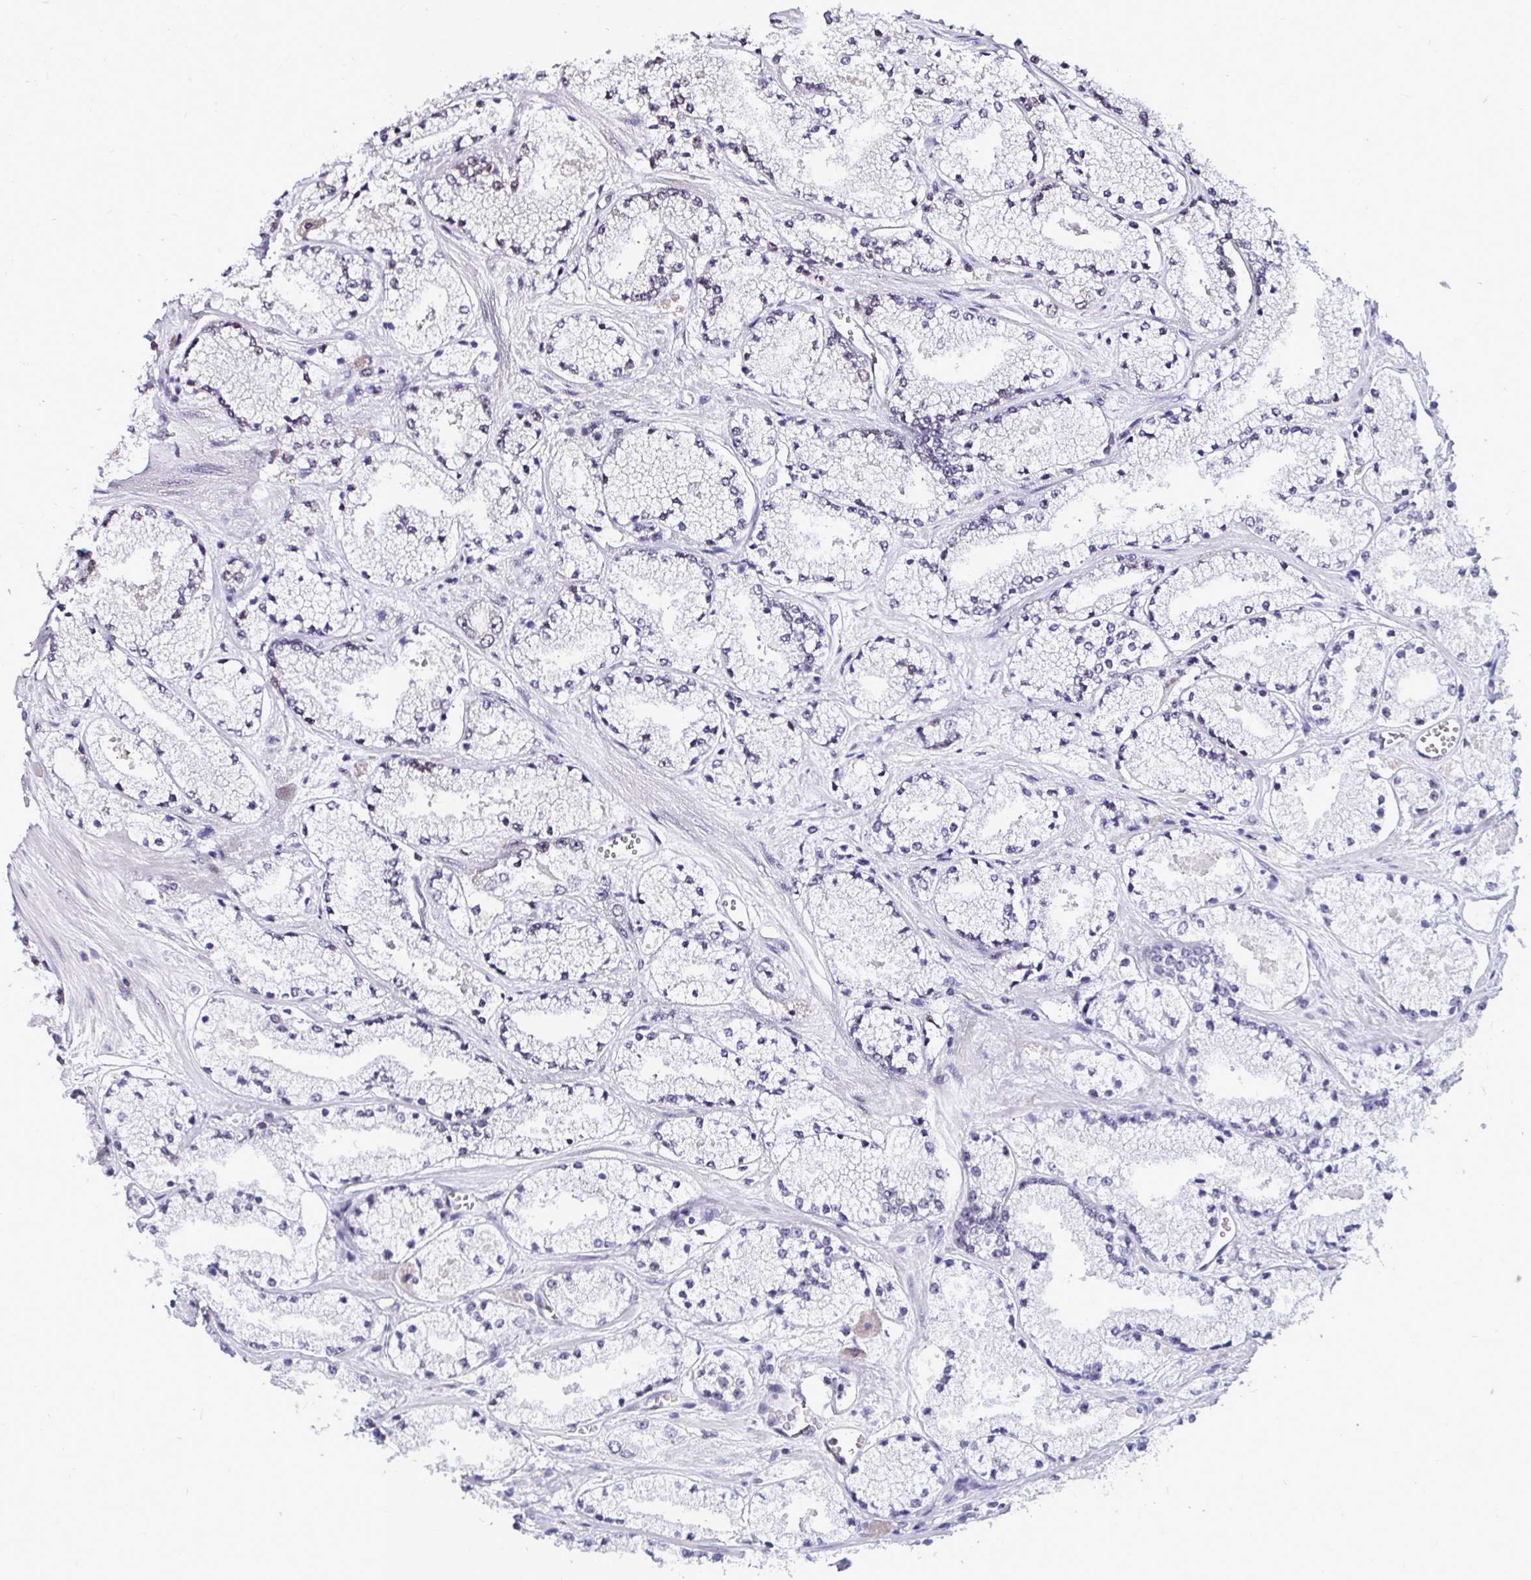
{"staining": {"intensity": "negative", "quantity": "none", "location": "none"}, "tissue": "prostate cancer", "cell_type": "Tumor cells", "image_type": "cancer", "snomed": [{"axis": "morphology", "description": "Adenocarcinoma, High grade"}, {"axis": "topography", "description": "Prostate"}], "caption": "A high-resolution image shows immunohistochemistry (IHC) staining of prostate high-grade adenocarcinoma, which demonstrates no significant positivity in tumor cells.", "gene": "JPT1", "patient": {"sex": "male", "age": 63}}